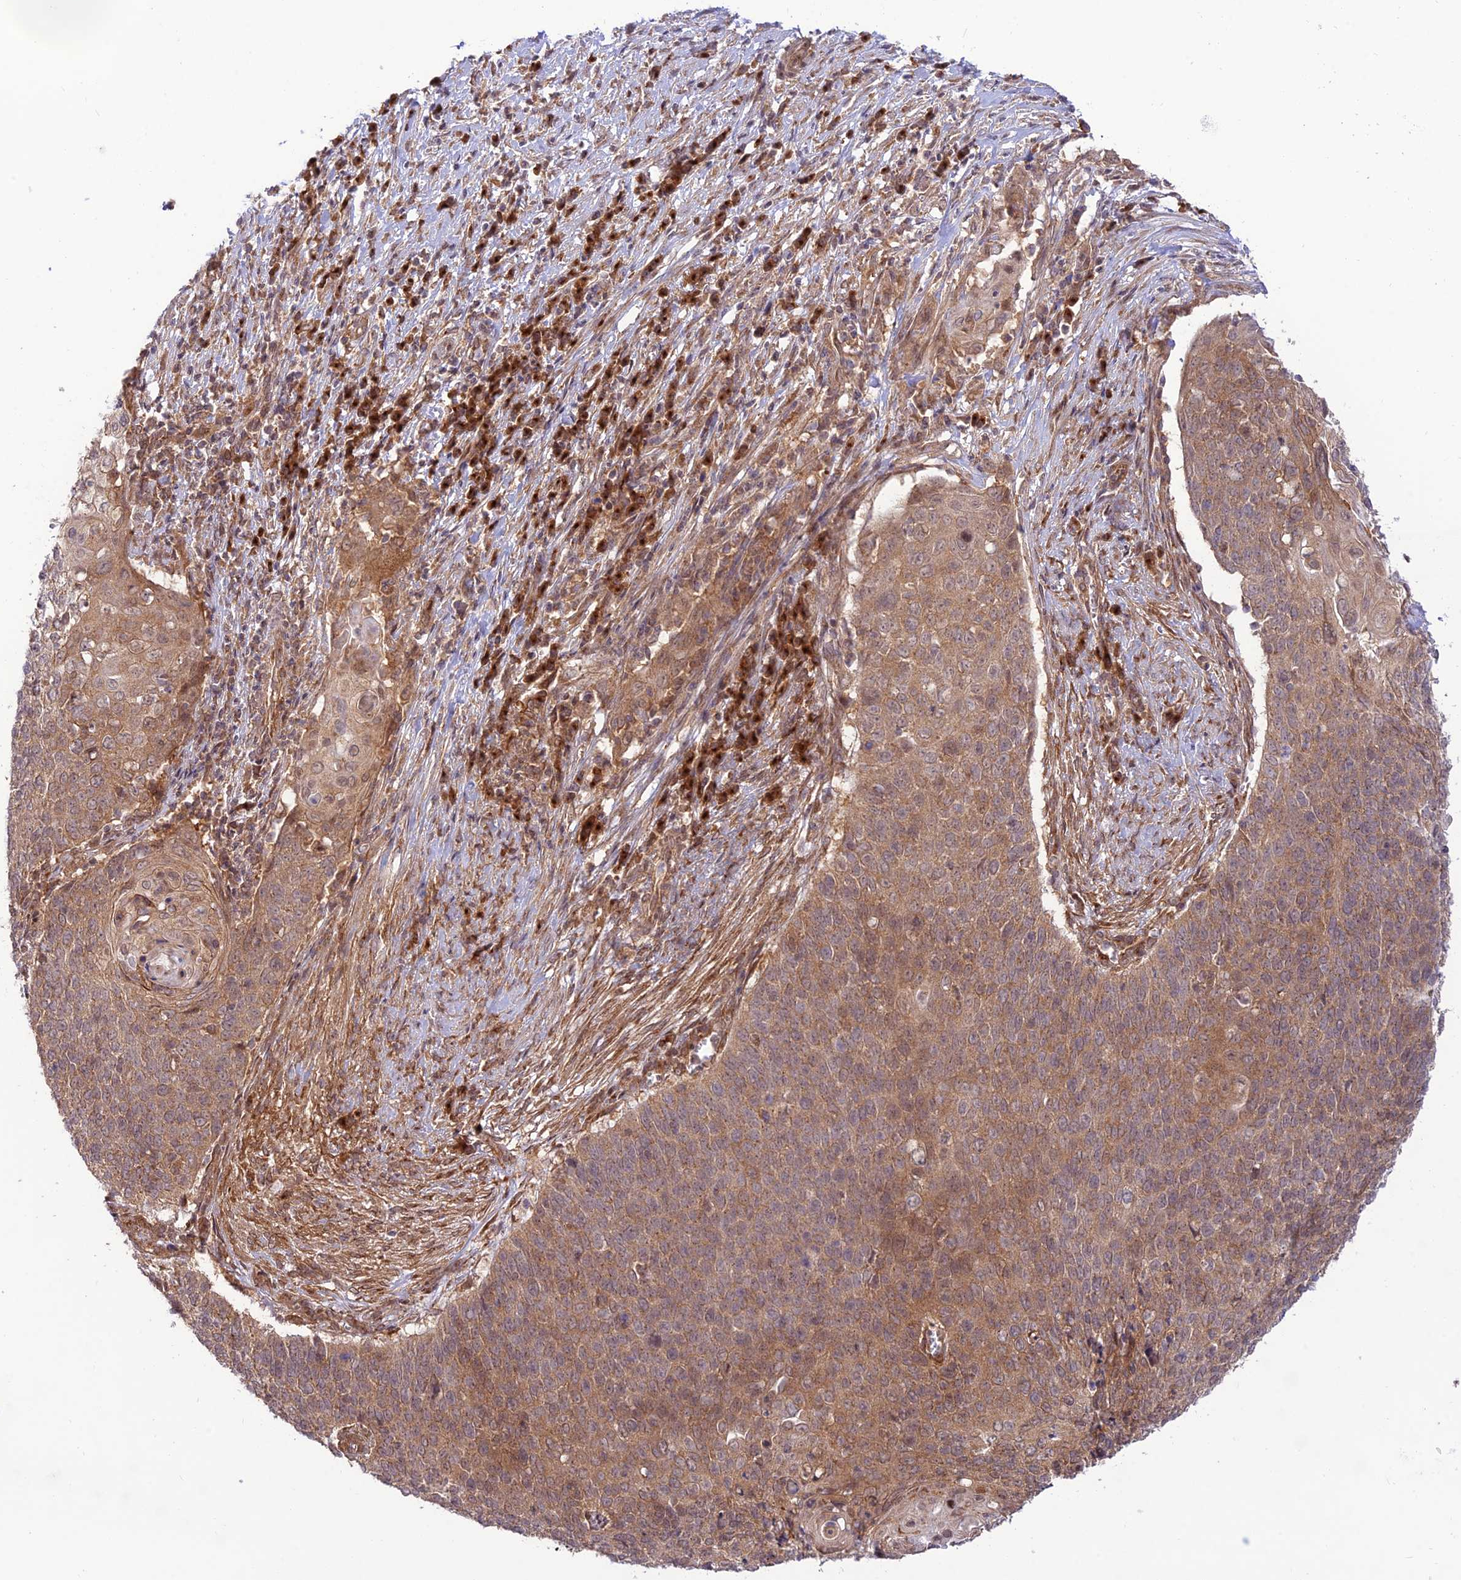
{"staining": {"intensity": "weak", "quantity": ">75%", "location": "cytoplasmic/membranous"}, "tissue": "cervical cancer", "cell_type": "Tumor cells", "image_type": "cancer", "snomed": [{"axis": "morphology", "description": "Squamous cell carcinoma, NOS"}, {"axis": "topography", "description": "Cervix"}], "caption": "A high-resolution image shows immunohistochemistry (IHC) staining of cervical squamous cell carcinoma, which shows weak cytoplasmic/membranous staining in about >75% of tumor cells. (Stains: DAB in brown, nuclei in blue, Microscopy: brightfield microscopy at high magnification).", "gene": "GOLGA3", "patient": {"sex": "female", "age": 39}}